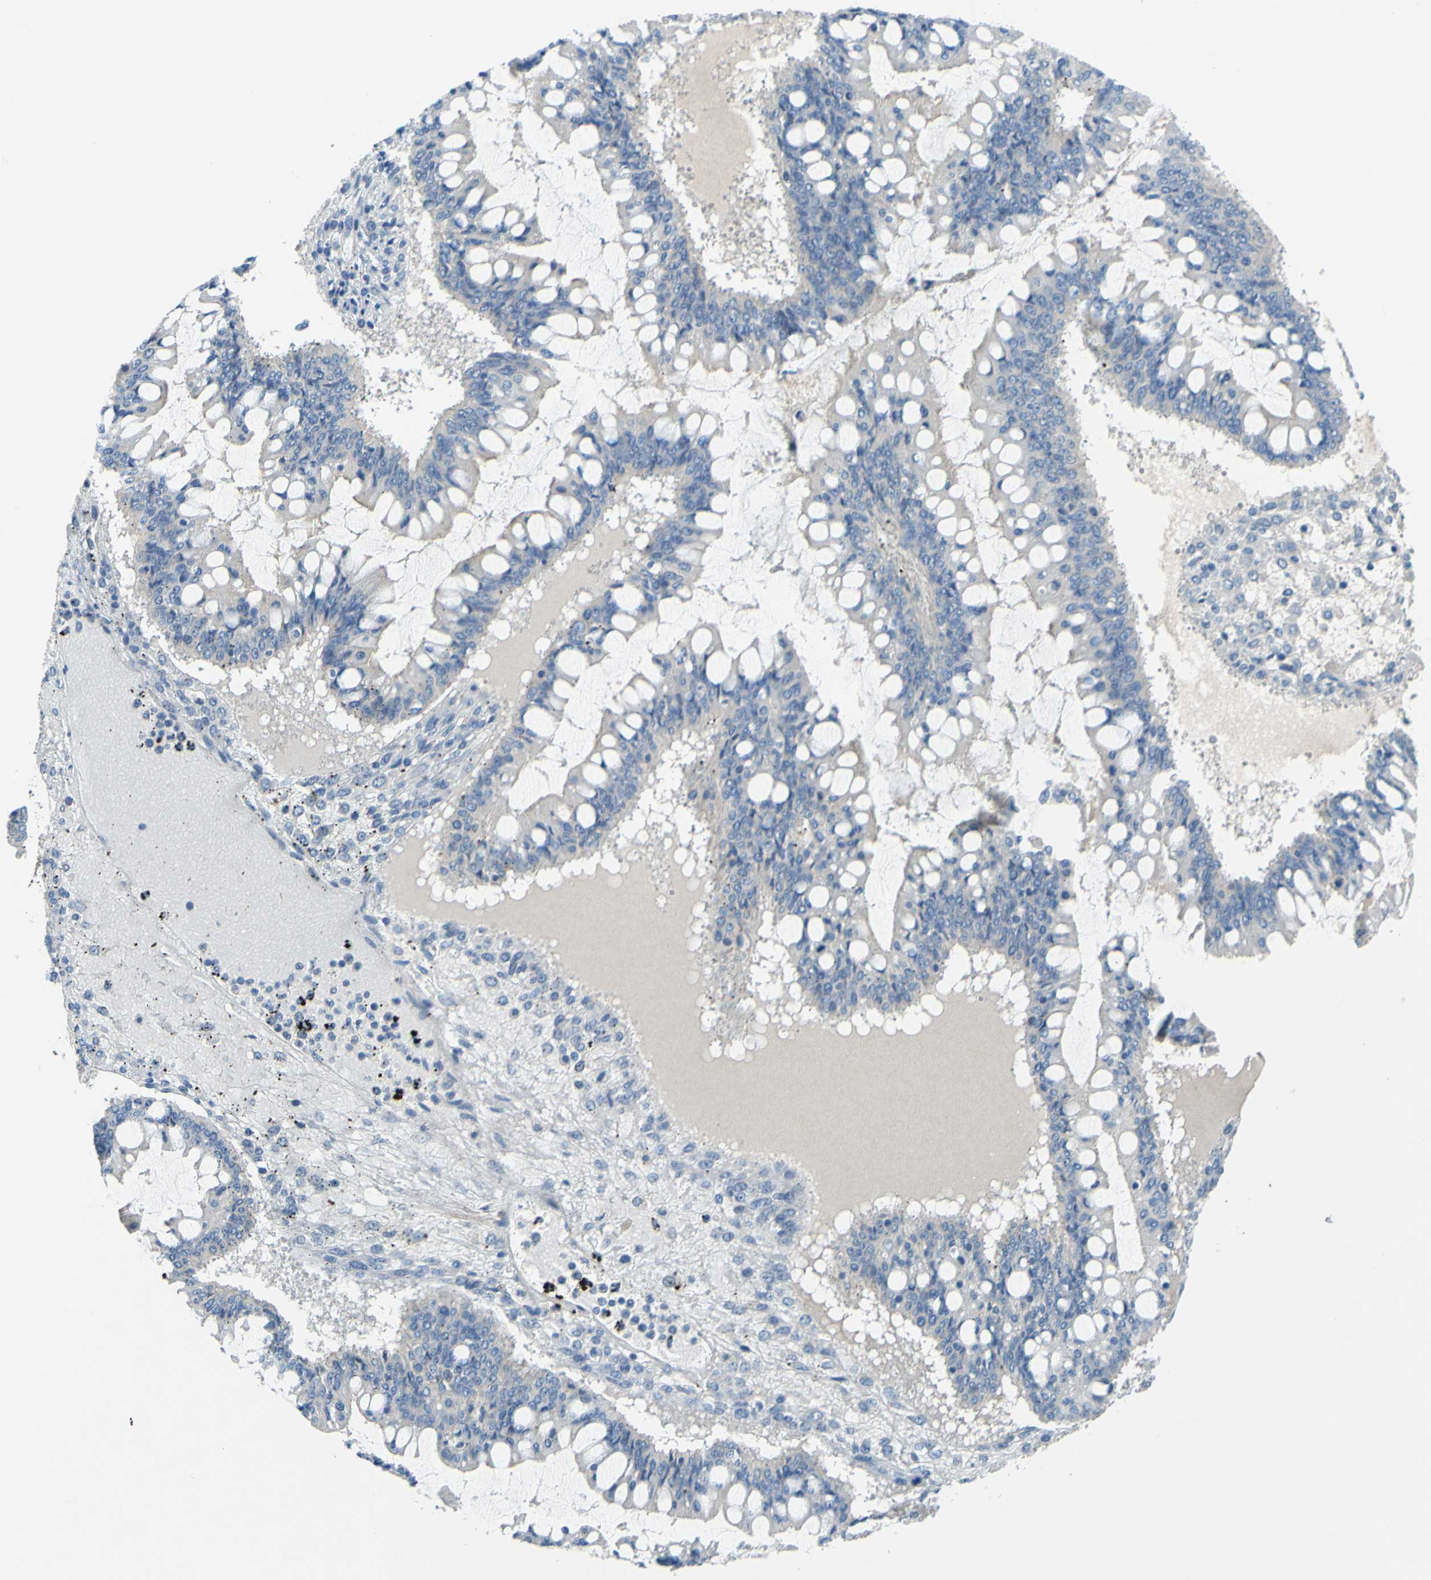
{"staining": {"intensity": "negative", "quantity": "none", "location": "none"}, "tissue": "ovarian cancer", "cell_type": "Tumor cells", "image_type": "cancer", "snomed": [{"axis": "morphology", "description": "Cystadenocarcinoma, mucinous, NOS"}, {"axis": "topography", "description": "Ovary"}], "caption": "Tumor cells are negative for protein expression in human ovarian cancer.", "gene": "ARHGAP1", "patient": {"sex": "female", "age": 73}}